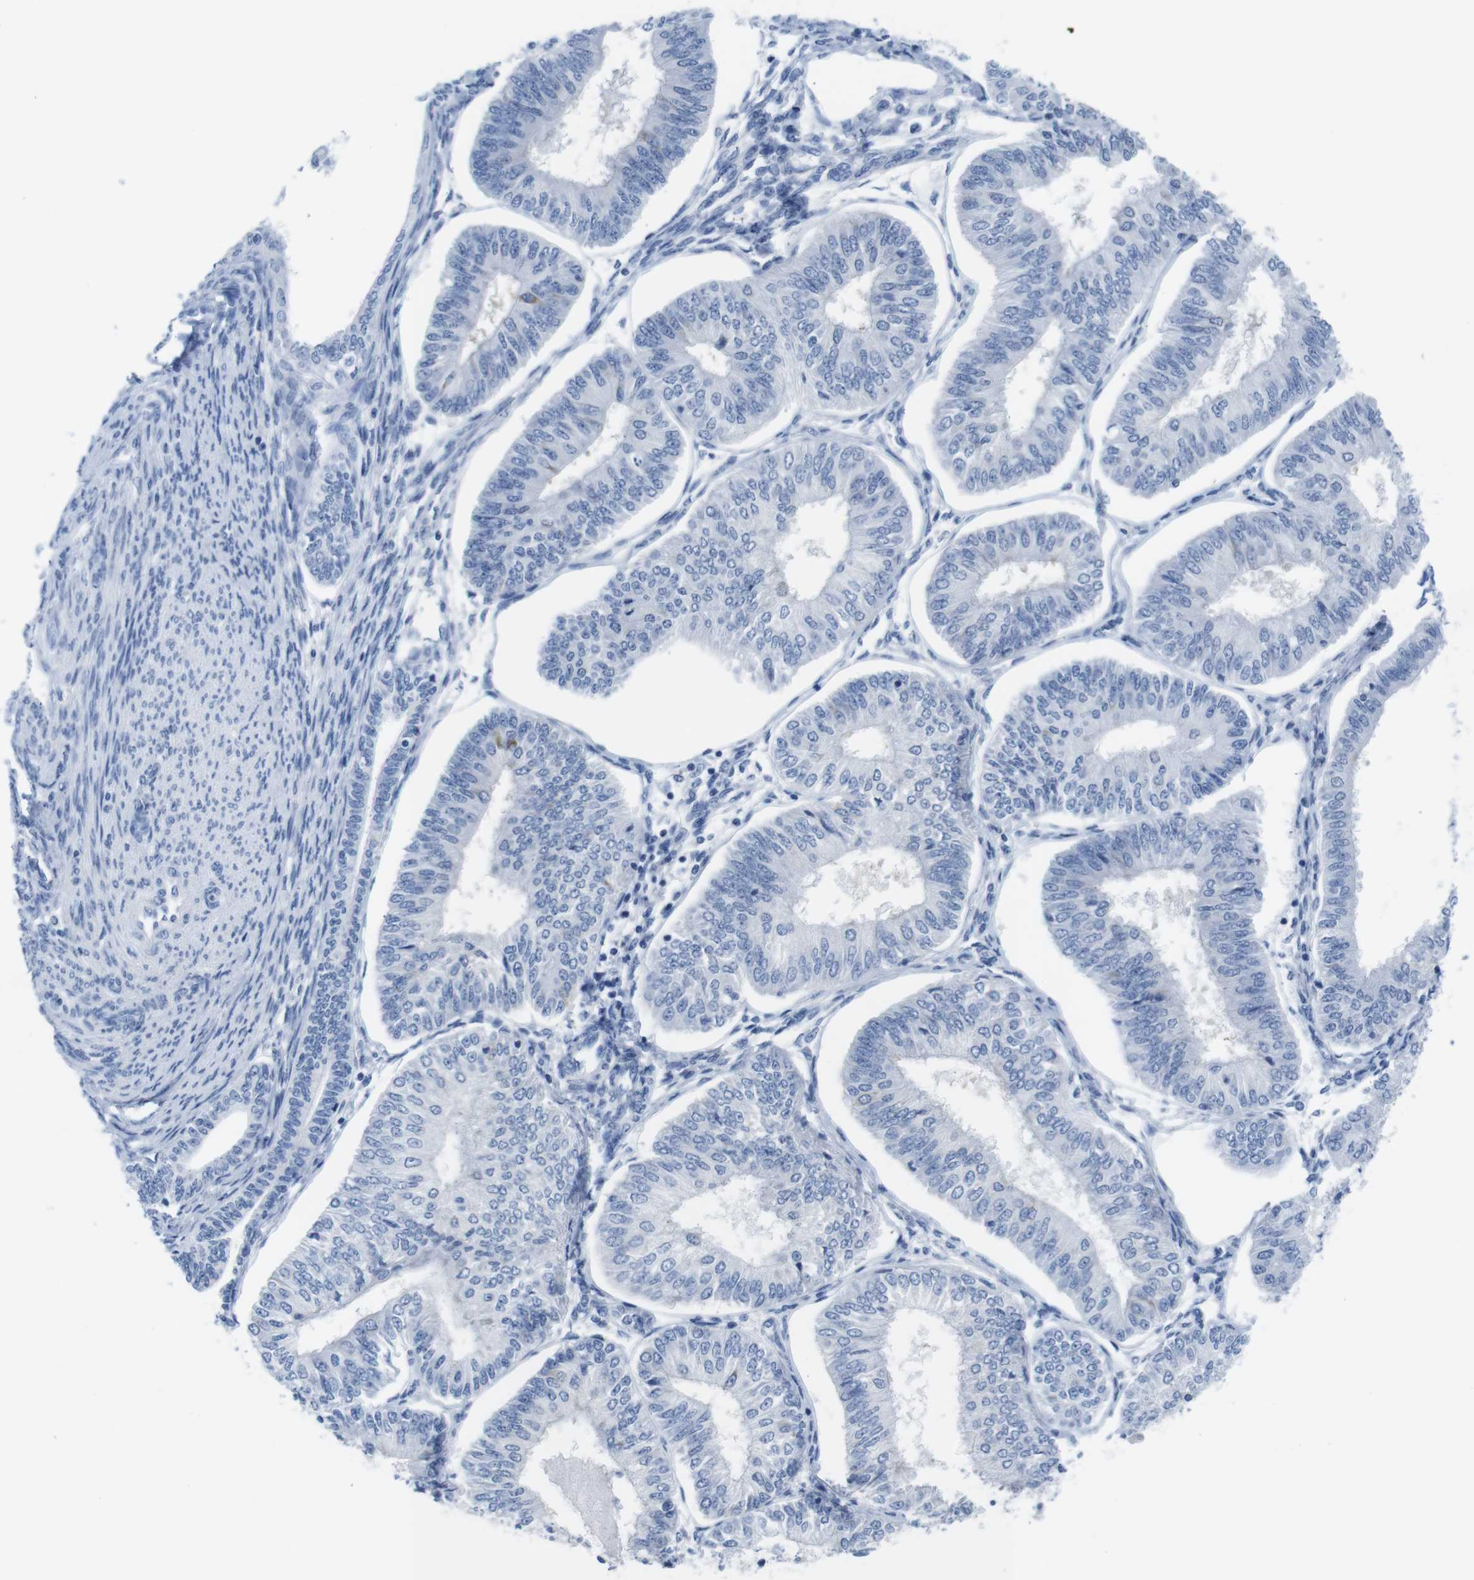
{"staining": {"intensity": "negative", "quantity": "none", "location": "none"}, "tissue": "endometrial cancer", "cell_type": "Tumor cells", "image_type": "cancer", "snomed": [{"axis": "morphology", "description": "Adenocarcinoma, NOS"}, {"axis": "topography", "description": "Endometrium"}], "caption": "Immunohistochemistry (IHC) photomicrograph of neoplastic tissue: human endometrial cancer stained with DAB demonstrates no significant protein expression in tumor cells.", "gene": "MAP6", "patient": {"sex": "female", "age": 58}}